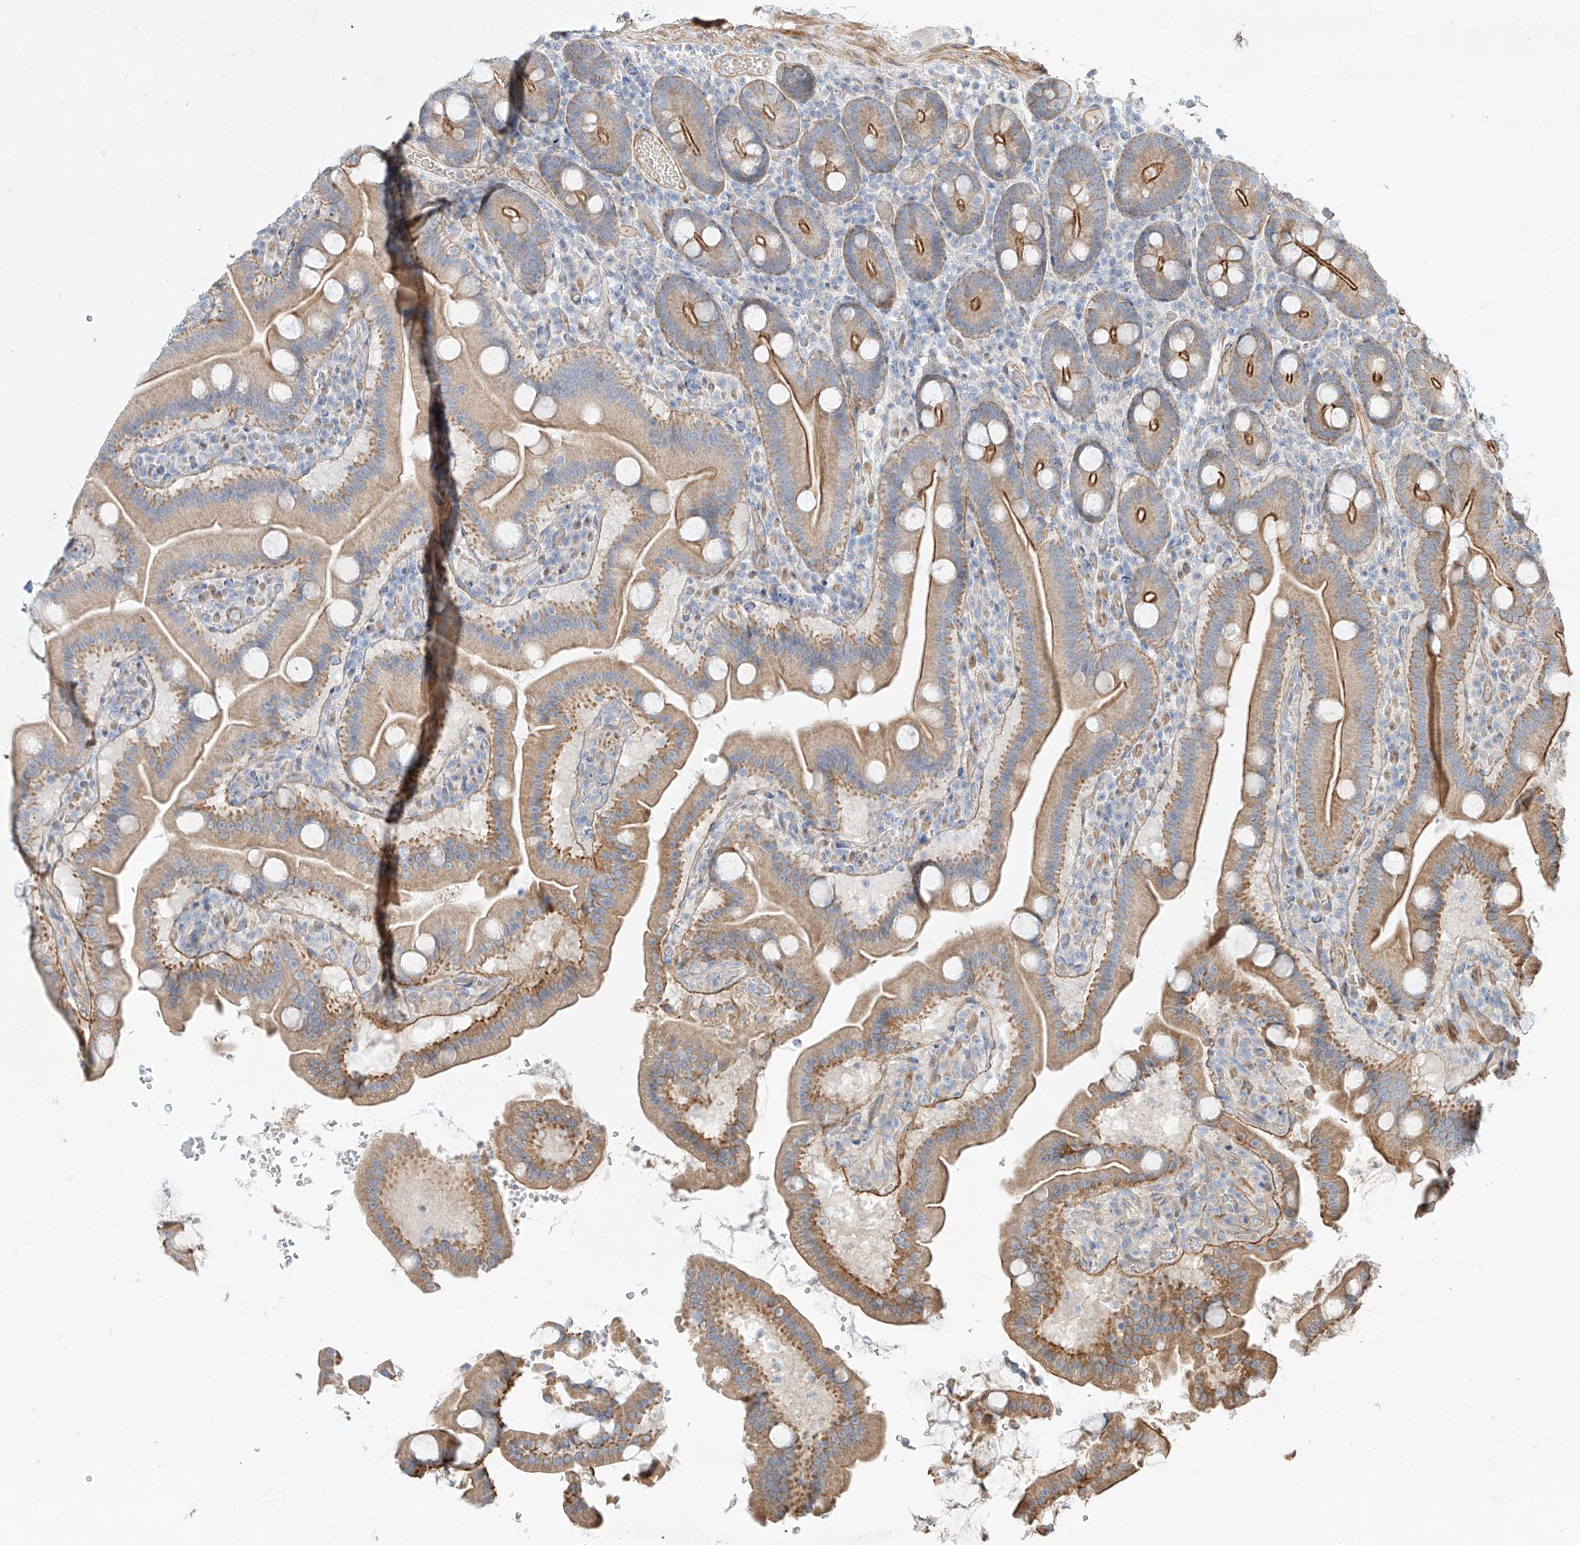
{"staining": {"intensity": "moderate", "quantity": ">75%", "location": "cytoplasmic/membranous"}, "tissue": "duodenum", "cell_type": "Glandular cells", "image_type": "normal", "snomed": [{"axis": "morphology", "description": "Normal tissue, NOS"}, {"axis": "topography", "description": "Duodenum"}], "caption": "IHC of normal human duodenum exhibits medium levels of moderate cytoplasmic/membranous positivity in about >75% of glandular cells. Immunohistochemistry stains the protein in brown and the nuclei are stained blue.", "gene": "AJM1", "patient": {"sex": "male", "age": 55}}